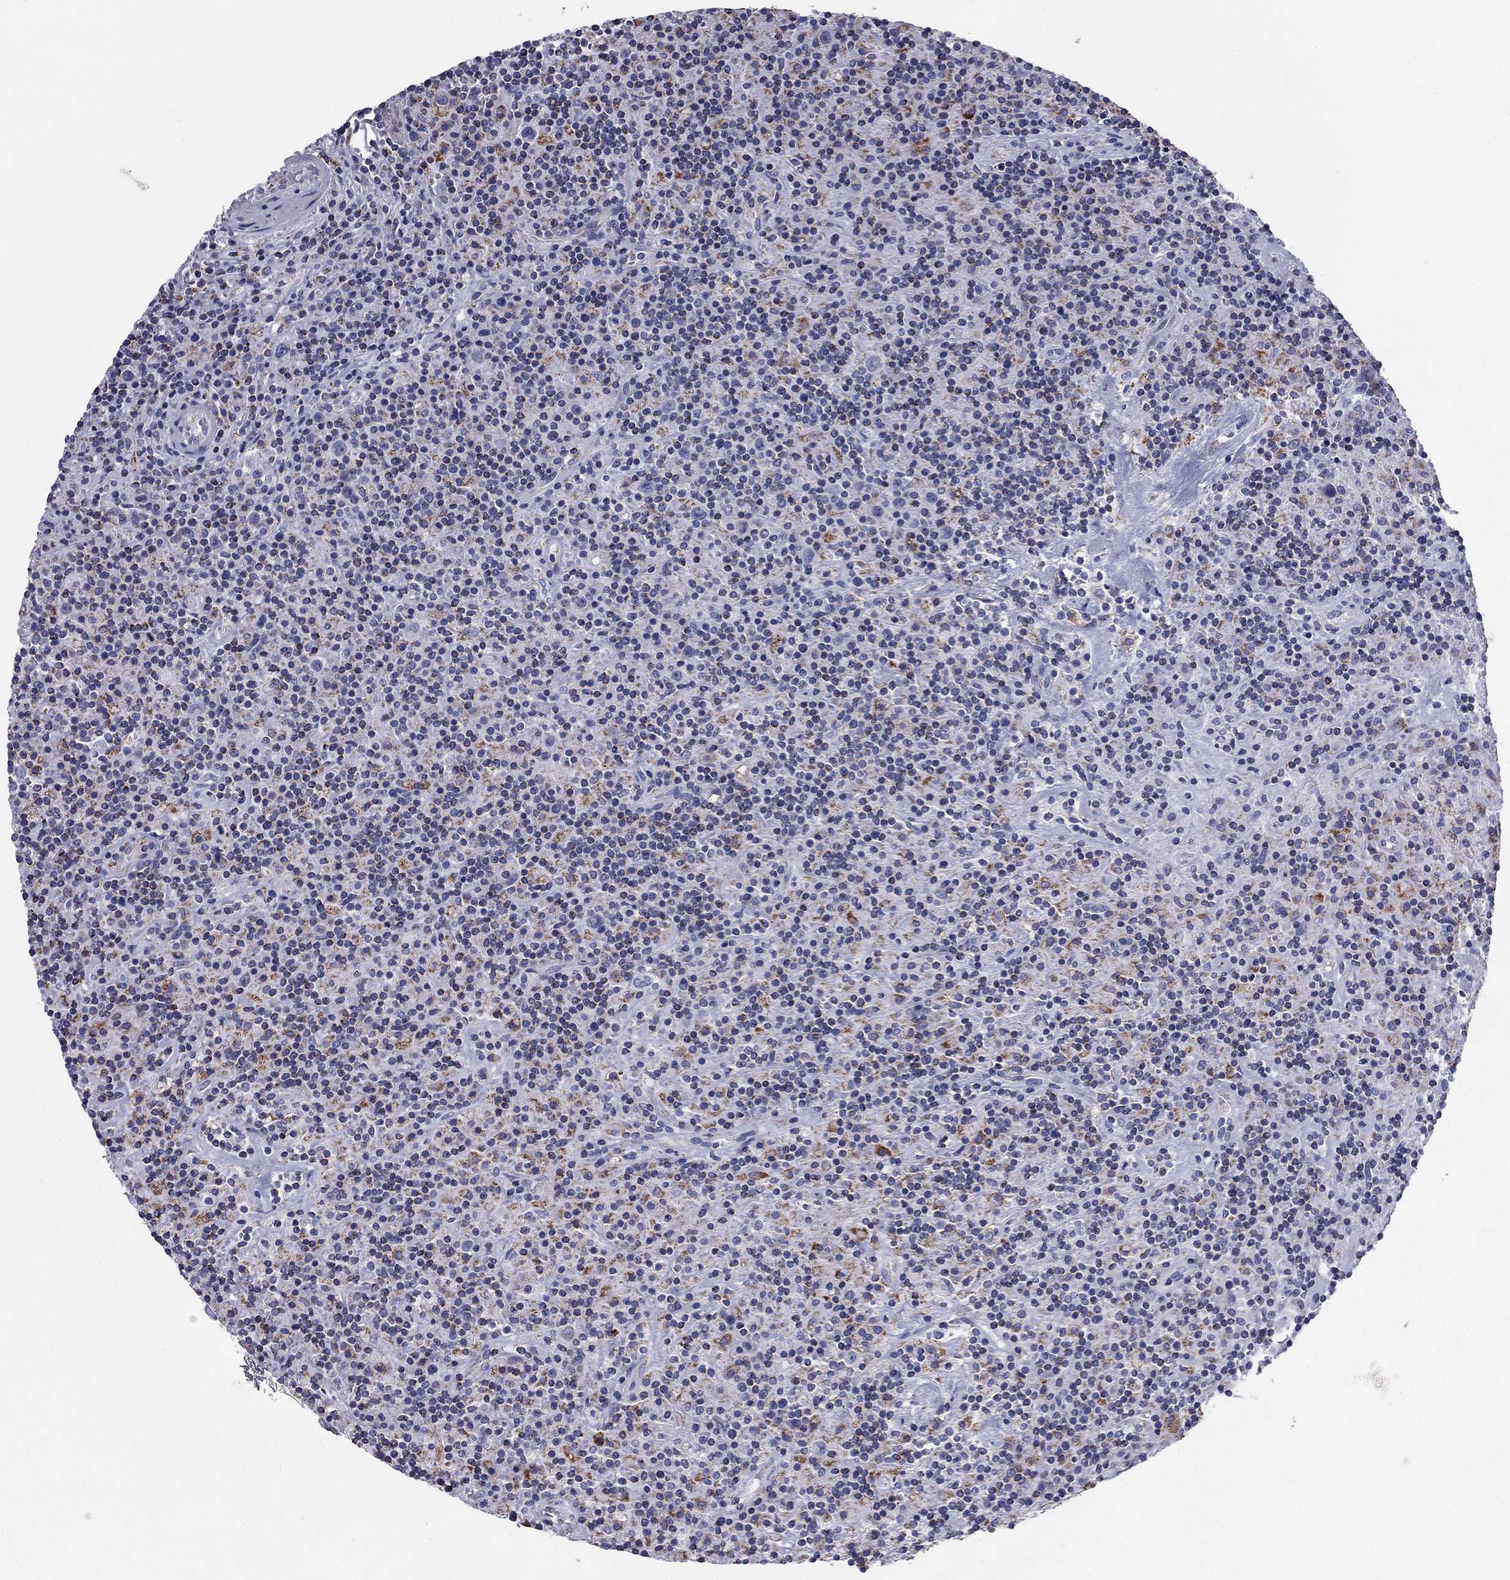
{"staining": {"intensity": "negative", "quantity": "none", "location": "none"}, "tissue": "lymphoma", "cell_type": "Tumor cells", "image_type": "cancer", "snomed": [{"axis": "morphology", "description": "Hodgkin's disease, NOS"}, {"axis": "topography", "description": "Lymph node"}], "caption": "The micrograph reveals no staining of tumor cells in Hodgkin's disease.", "gene": "NDUFA4L2", "patient": {"sex": "male", "age": 70}}